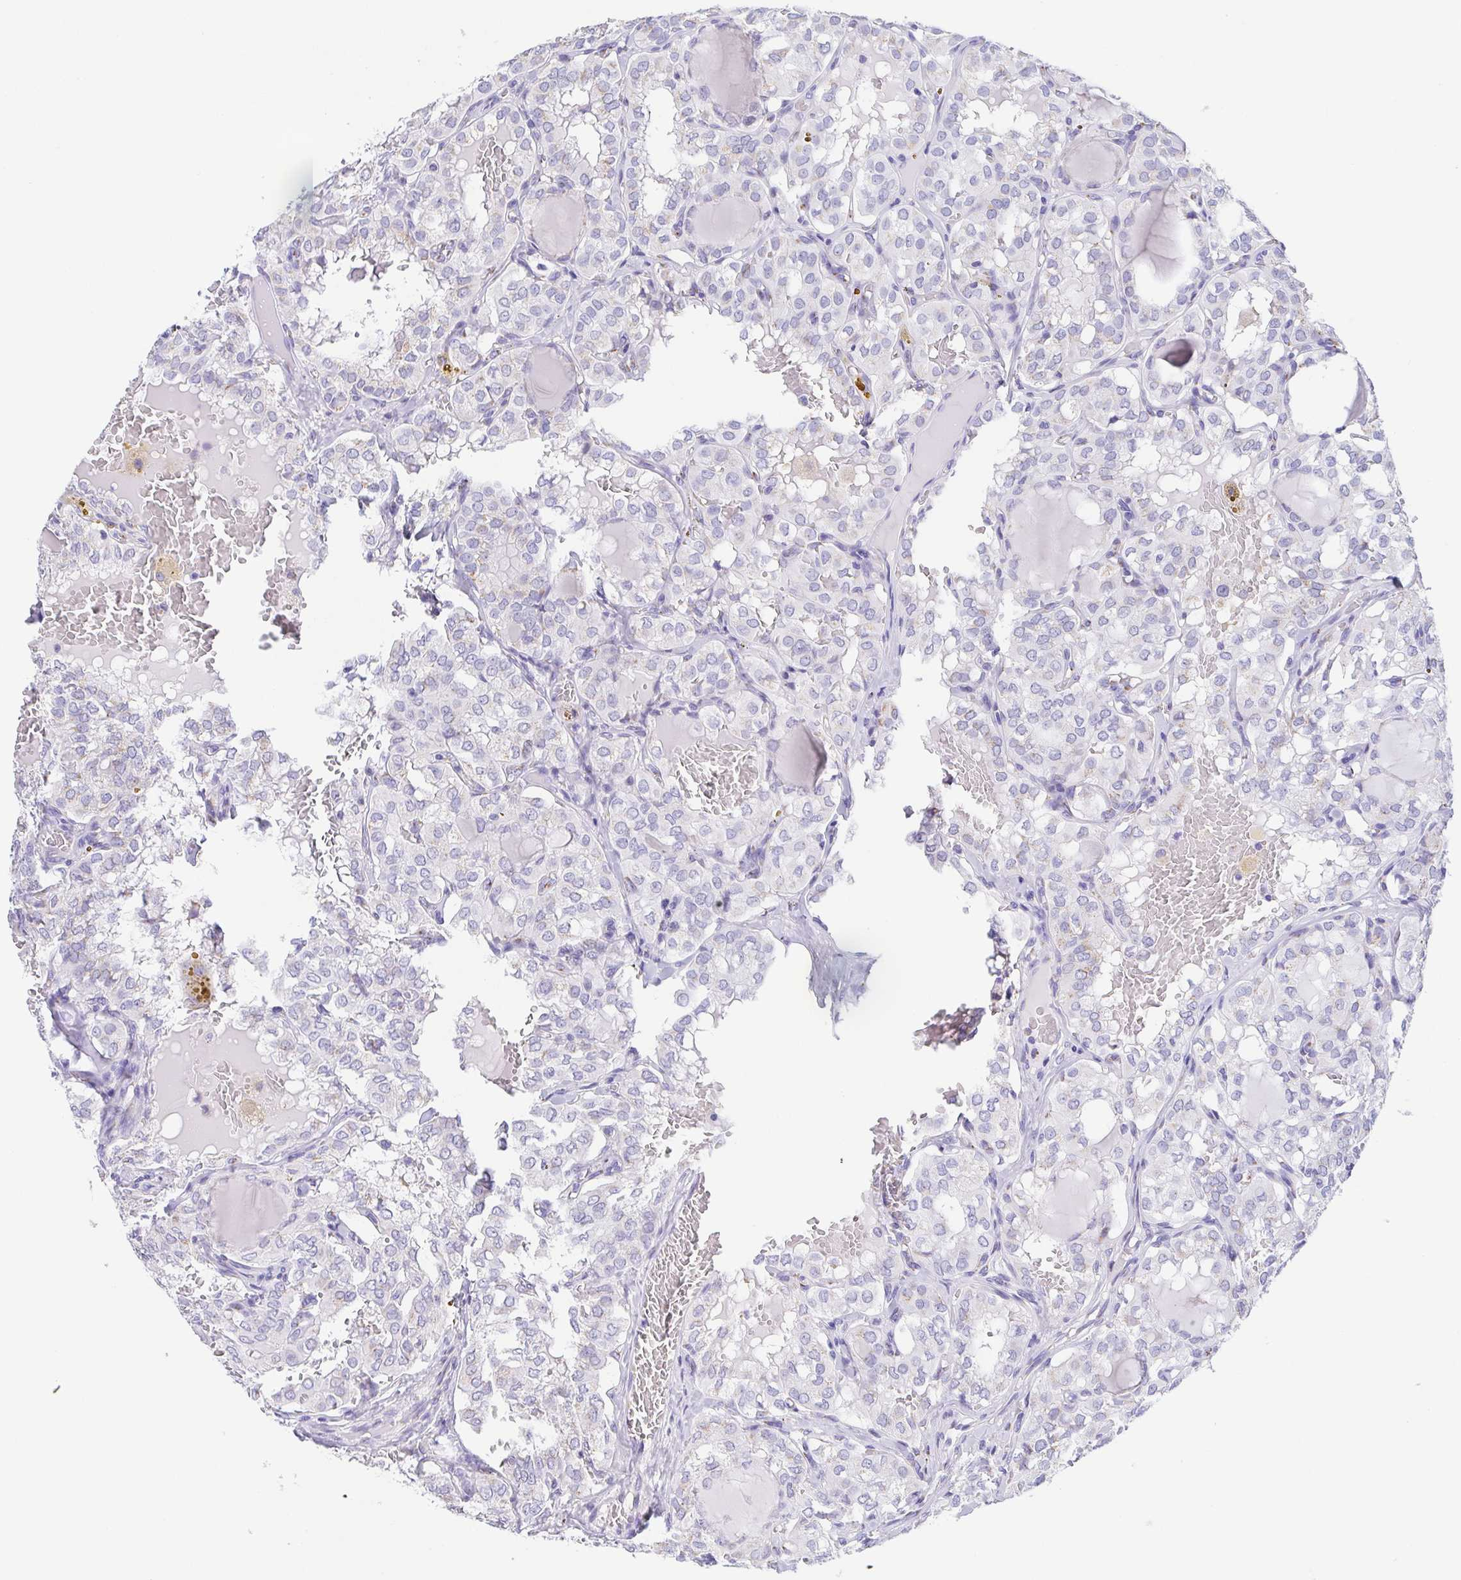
{"staining": {"intensity": "negative", "quantity": "none", "location": "none"}, "tissue": "thyroid cancer", "cell_type": "Tumor cells", "image_type": "cancer", "snomed": [{"axis": "morphology", "description": "Papillary adenocarcinoma, NOS"}, {"axis": "topography", "description": "Thyroid gland"}], "caption": "IHC of human papillary adenocarcinoma (thyroid) demonstrates no positivity in tumor cells. (DAB (3,3'-diaminobenzidine) immunohistochemistry with hematoxylin counter stain).", "gene": "SULT1B1", "patient": {"sex": "male", "age": 20}}